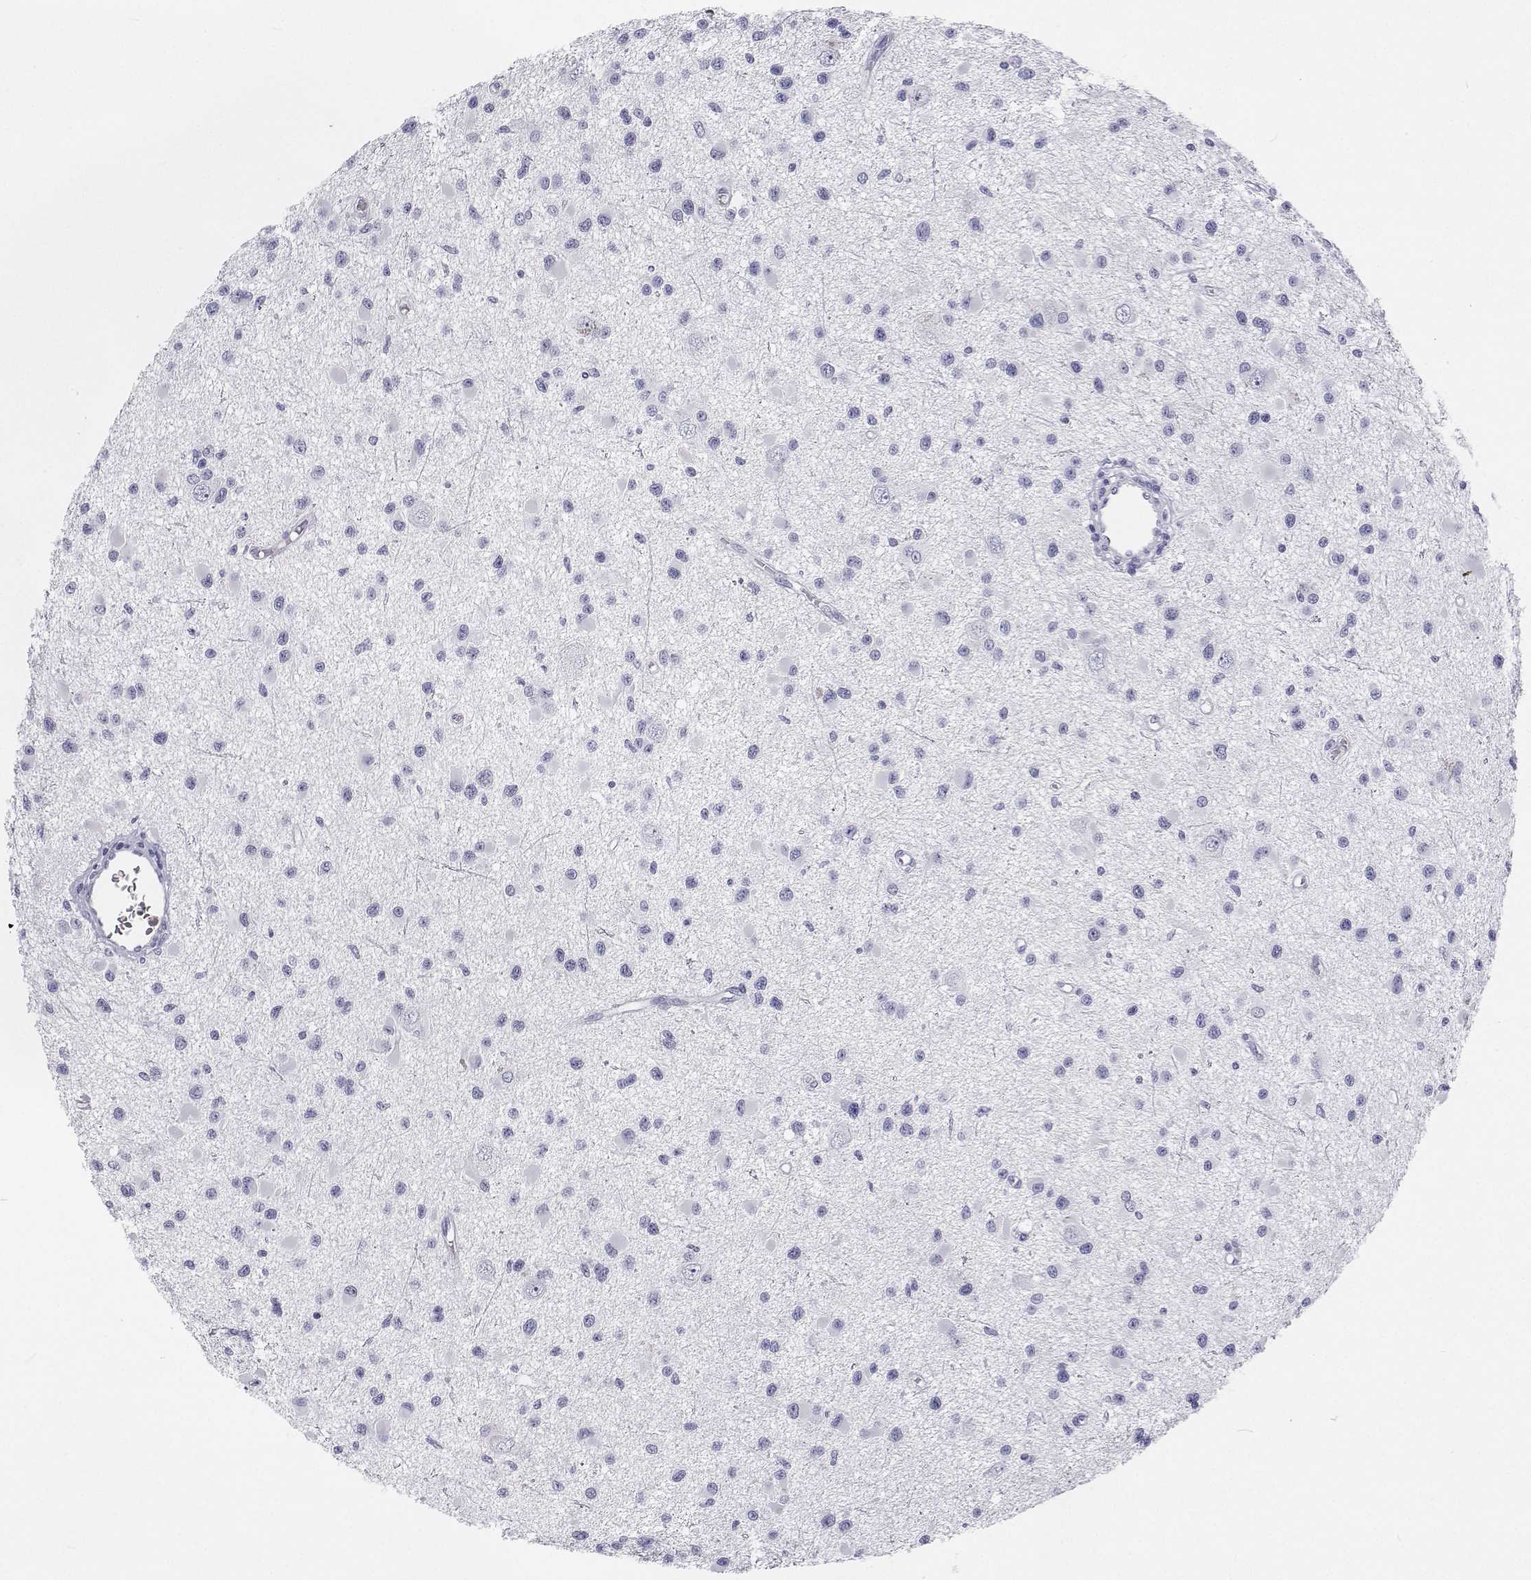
{"staining": {"intensity": "negative", "quantity": "none", "location": "none"}, "tissue": "glioma", "cell_type": "Tumor cells", "image_type": "cancer", "snomed": [{"axis": "morphology", "description": "Glioma, malignant, High grade"}, {"axis": "topography", "description": "Brain"}], "caption": "This is a image of immunohistochemistry (IHC) staining of high-grade glioma (malignant), which shows no positivity in tumor cells.", "gene": "SFTPB", "patient": {"sex": "male", "age": 54}}